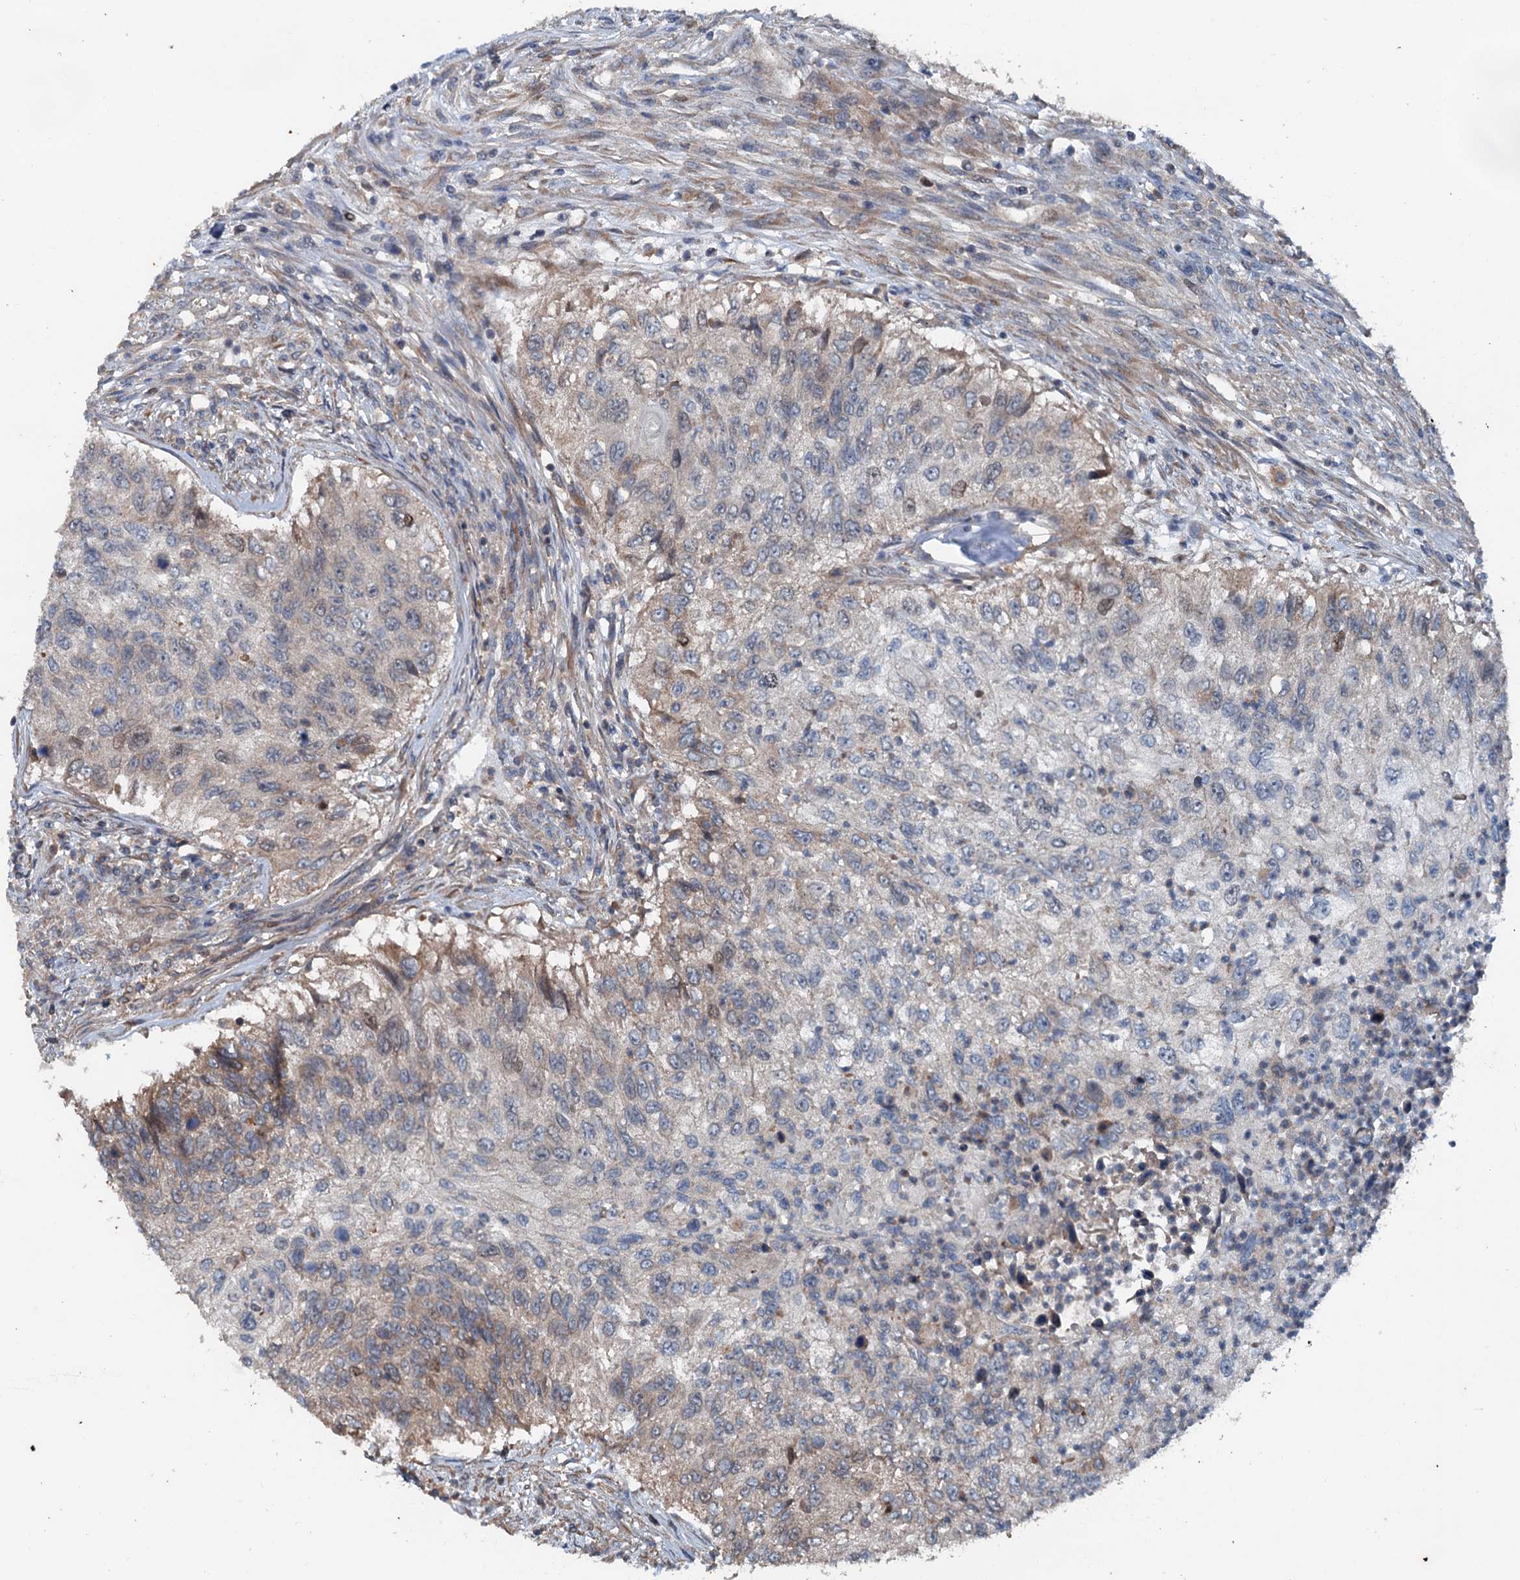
{"staining": {"intensity": "weak", "quantity": "<25%", "location": "cytoplasmic/membranous"}, "tissue": "urothelial cancer", "cell_type": "Tumor cells", "image_type": "cancer", "snomed": [{"axis": "morphology", "description": "Urothelial carcinoma, High grade"}, {"axis": "topography", "description": "Urinary bladder"}], "caption": "Photomicrograph shows no protein positivity in tumor cells of high-grade urothelial carcinoma tissue.", "gene": "TEDC1", "patient": {"sex": "female", "age": 60}}